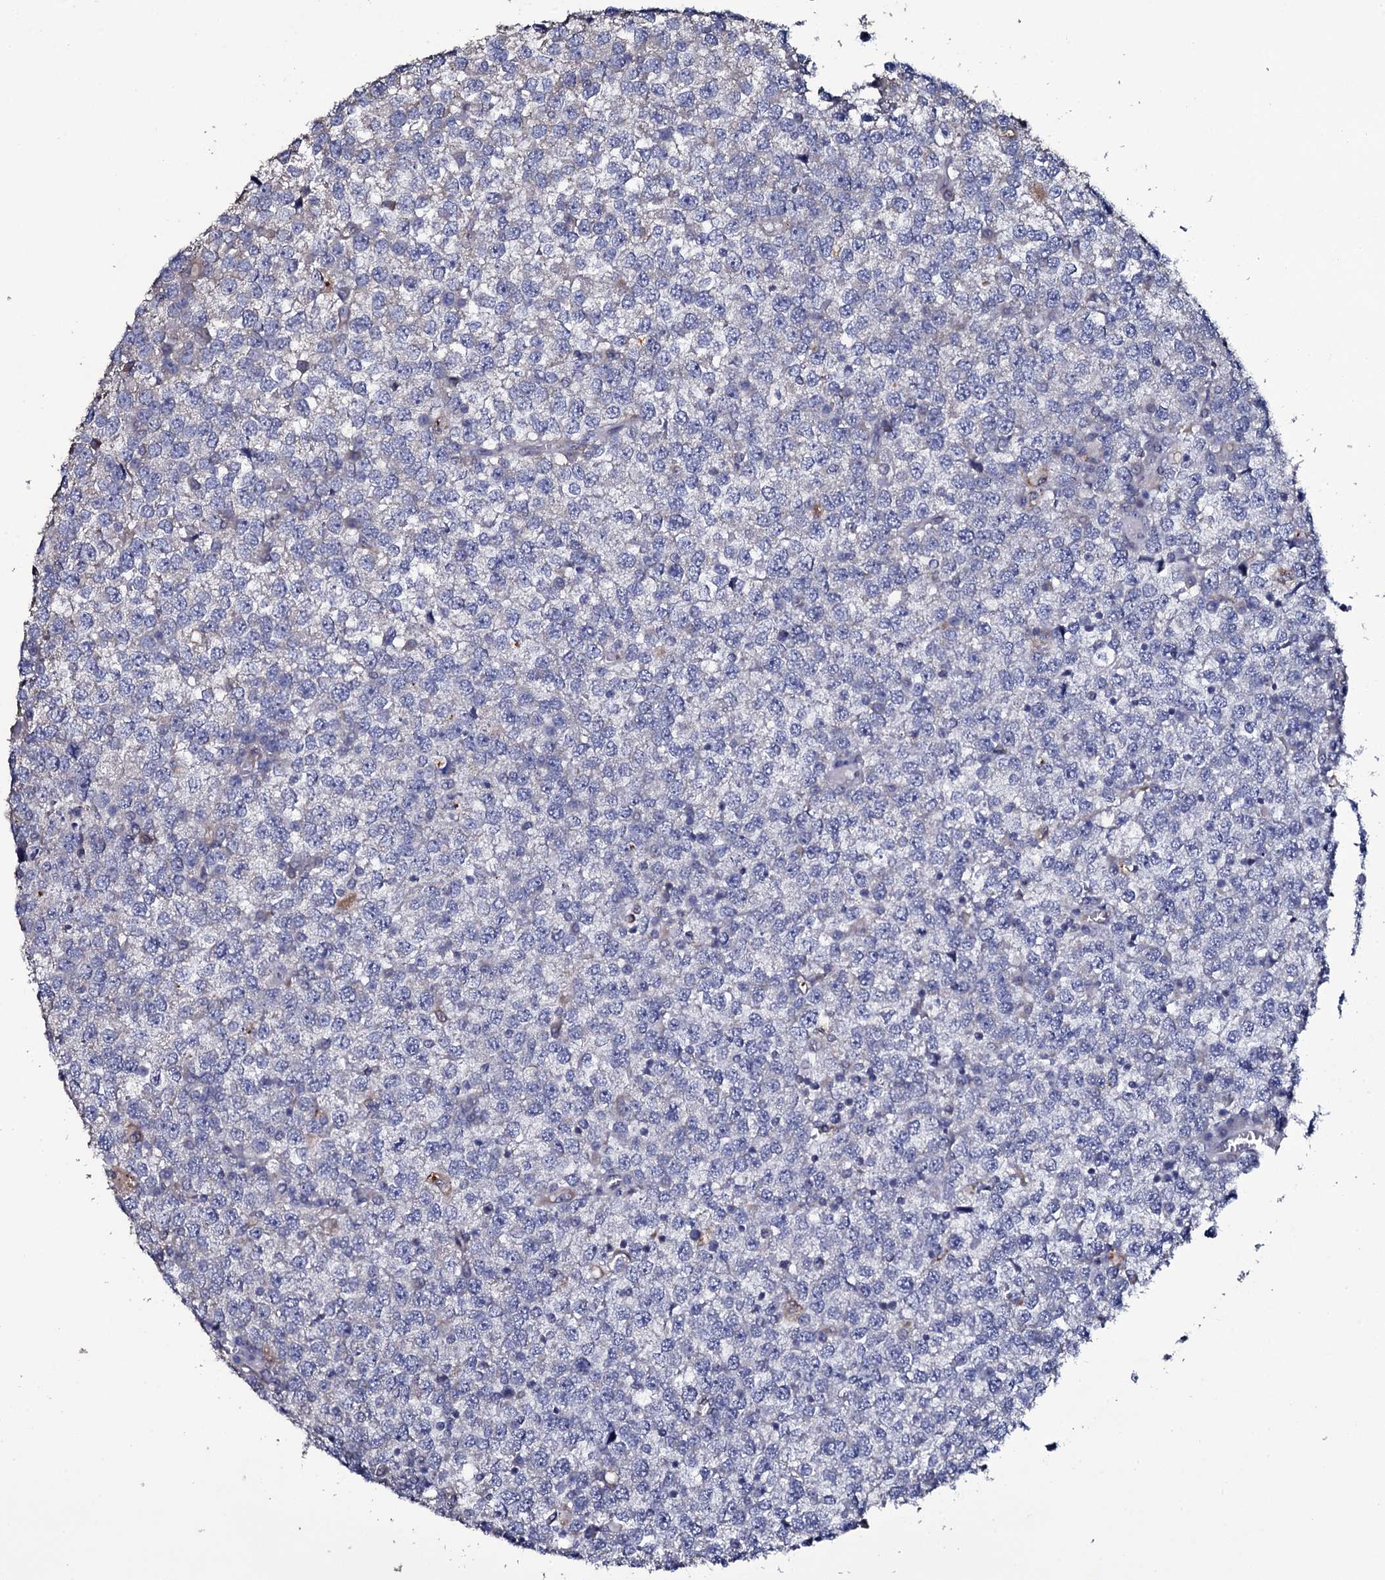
{"staining": {"intensity": "negative", "quantity": "none", "location": "none"}, "tissue": "testis cancer", "cell_type": "Tumor cells", "image_type": "cancer", "snomed": [{"axis": "morphology", "description": "Seminoma, NOS"}, {"axis": "topography", "description": "Testis"}], "caption": "An immunohistochemistry photomicrograph of testis cancer is shown. There is no staining in tumor cells of testis cancer.", "gene": "CRYL1", "patient": {"sex": "male", "age": 65}}